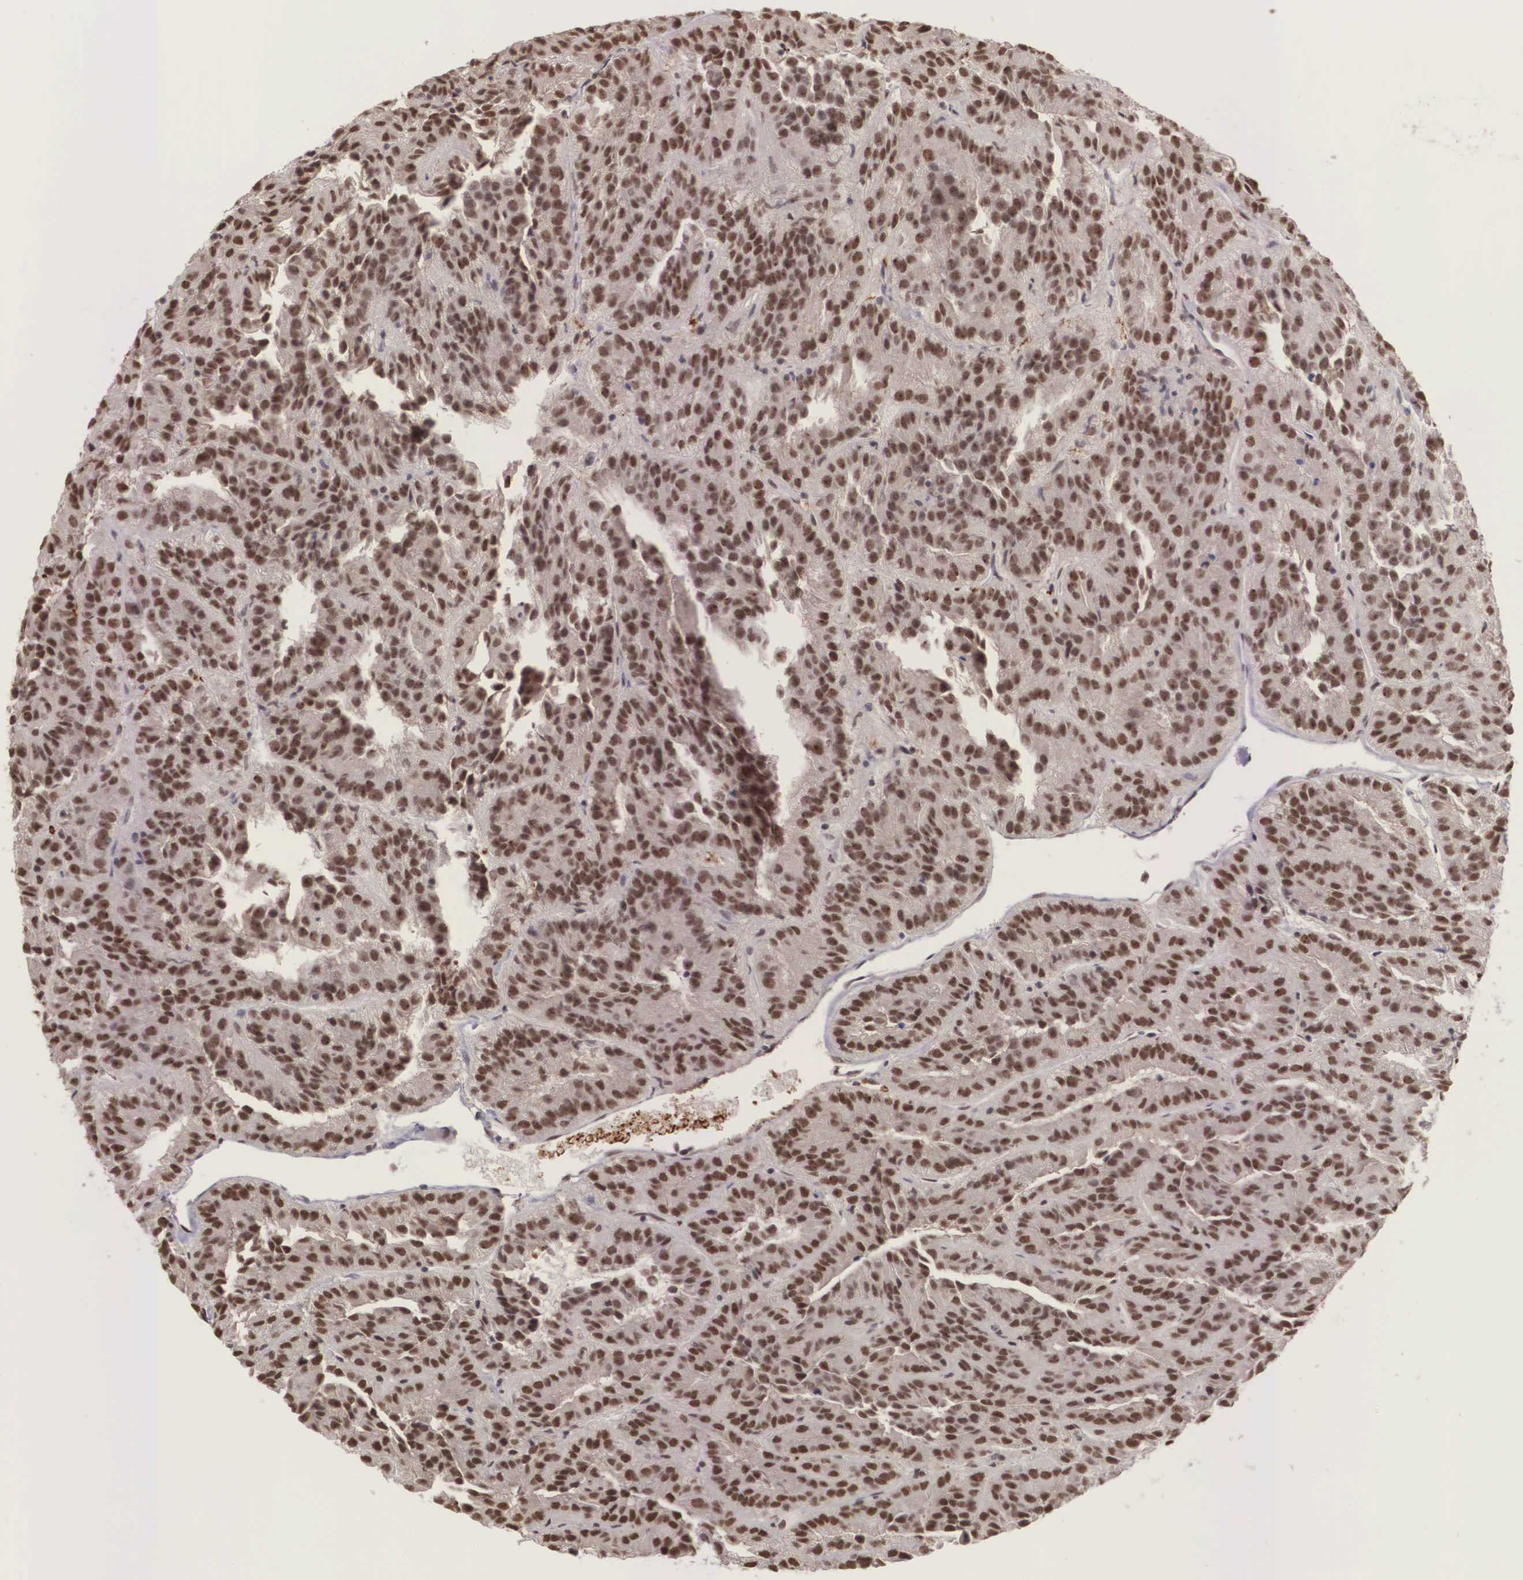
{"staining": {"intensity": "strong", "quantity": ">75%", "location": "nuclear"}, "tissue": "renal cancer", "cell_type": "Tumor cells", "image_type": "cancer", "snomed": [{"axis": "morphology", "description": "Adenocarcinoma, NOS"}, {"axis": "topography", "description": "Kidney"}], "caption": "Immunohistochemical staining of renal cancer demonstrates strong nuclear protein staining in about >75% of tumor cells. (IHC, brightfield microscopy, high magnification).", "gene": "POLR2F", "patient": {"sex": "male", "age": 46}}